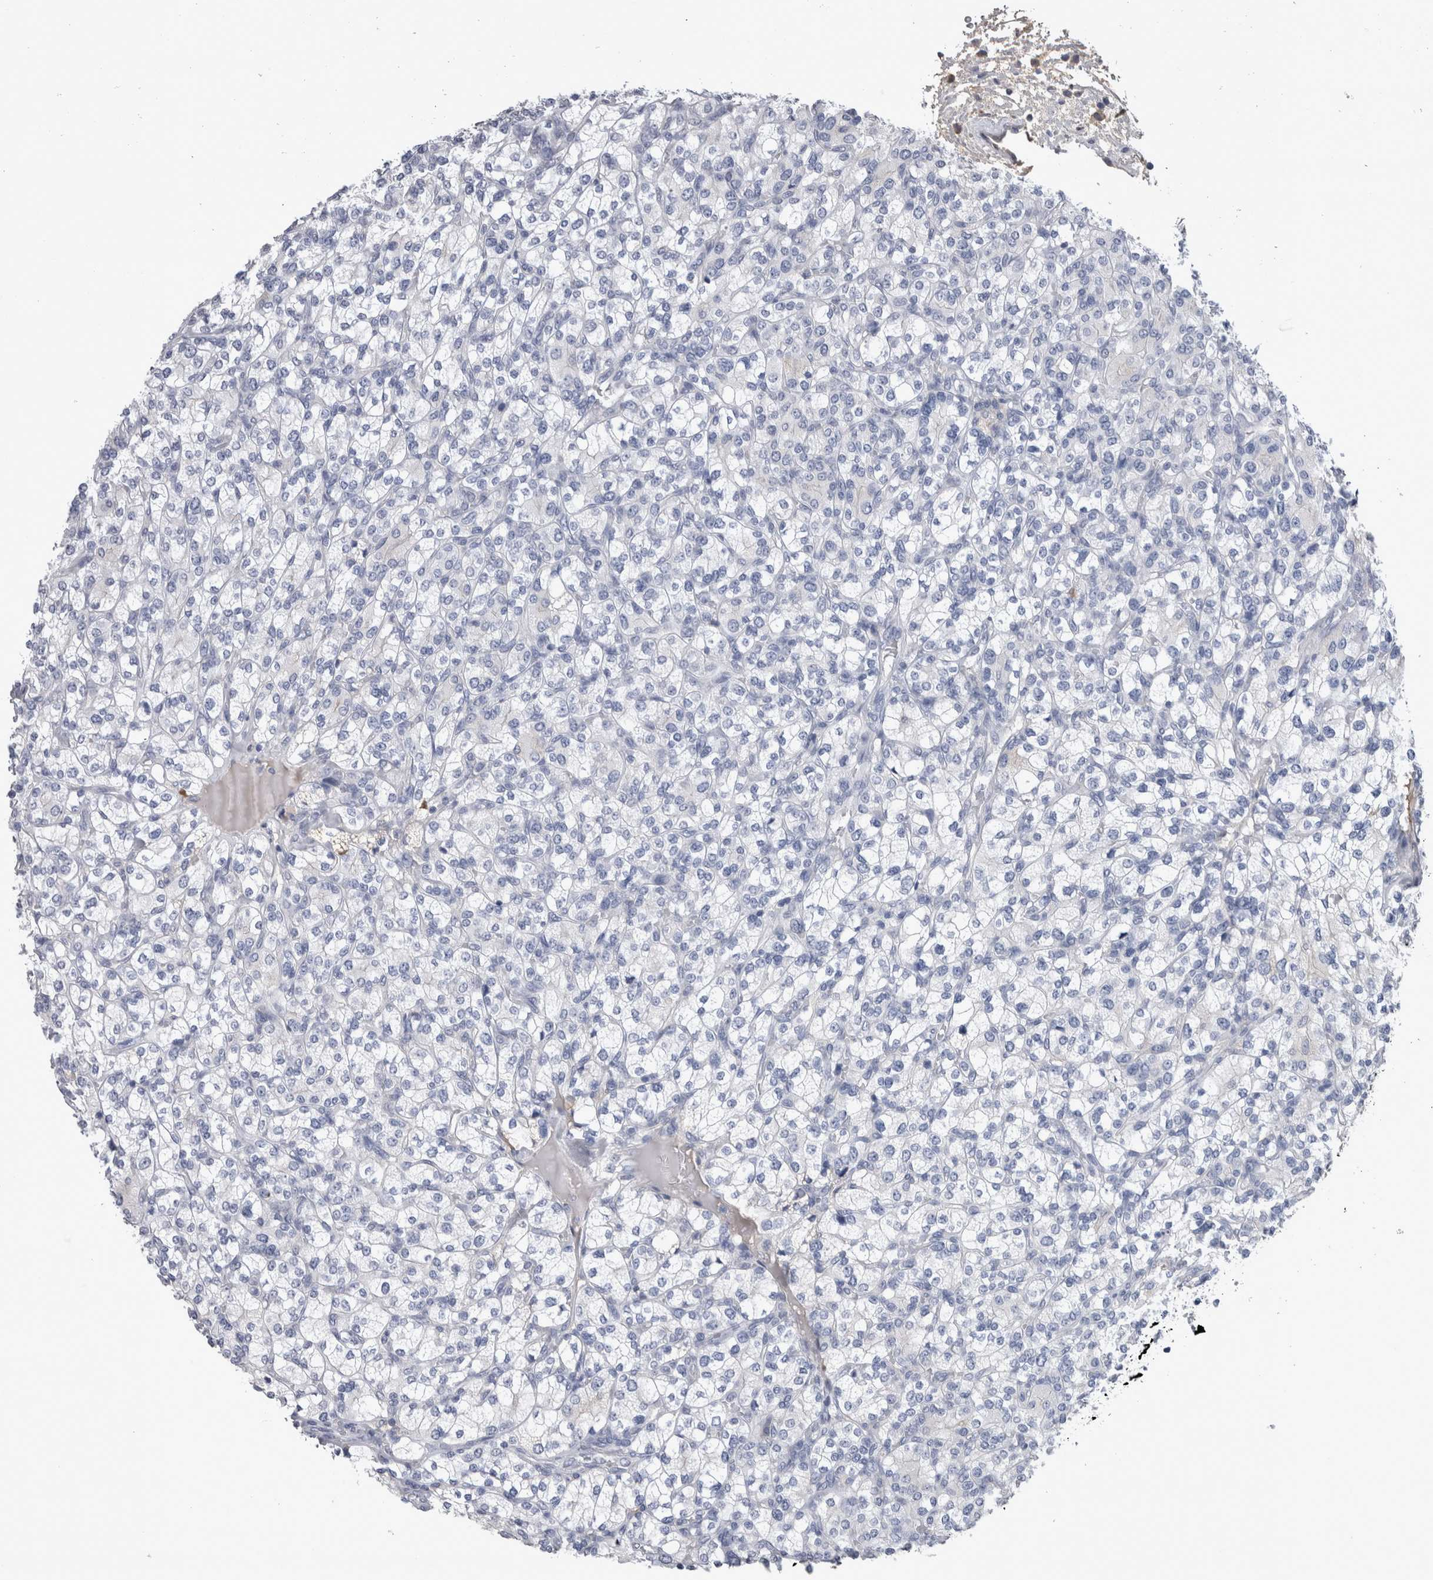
{"staining": {"intensity": "negative", "quantity": "none", "location": "none"}, "tissue": "renal cancer", "cell_type": "Tumor cells", "image_type": "cancer", "snomed": [{"axis": "morphology", "description": "Adenocarcinoma, NOS"}, {"axis": "topography", "description": "Kidney"}], "caption": "A micrograph of adenocarcinoma (renal) stained for a protein displays no brown staining in tumor cells.", "gene": "REG1A", "patient": {"sex": "male", "age": 77}}